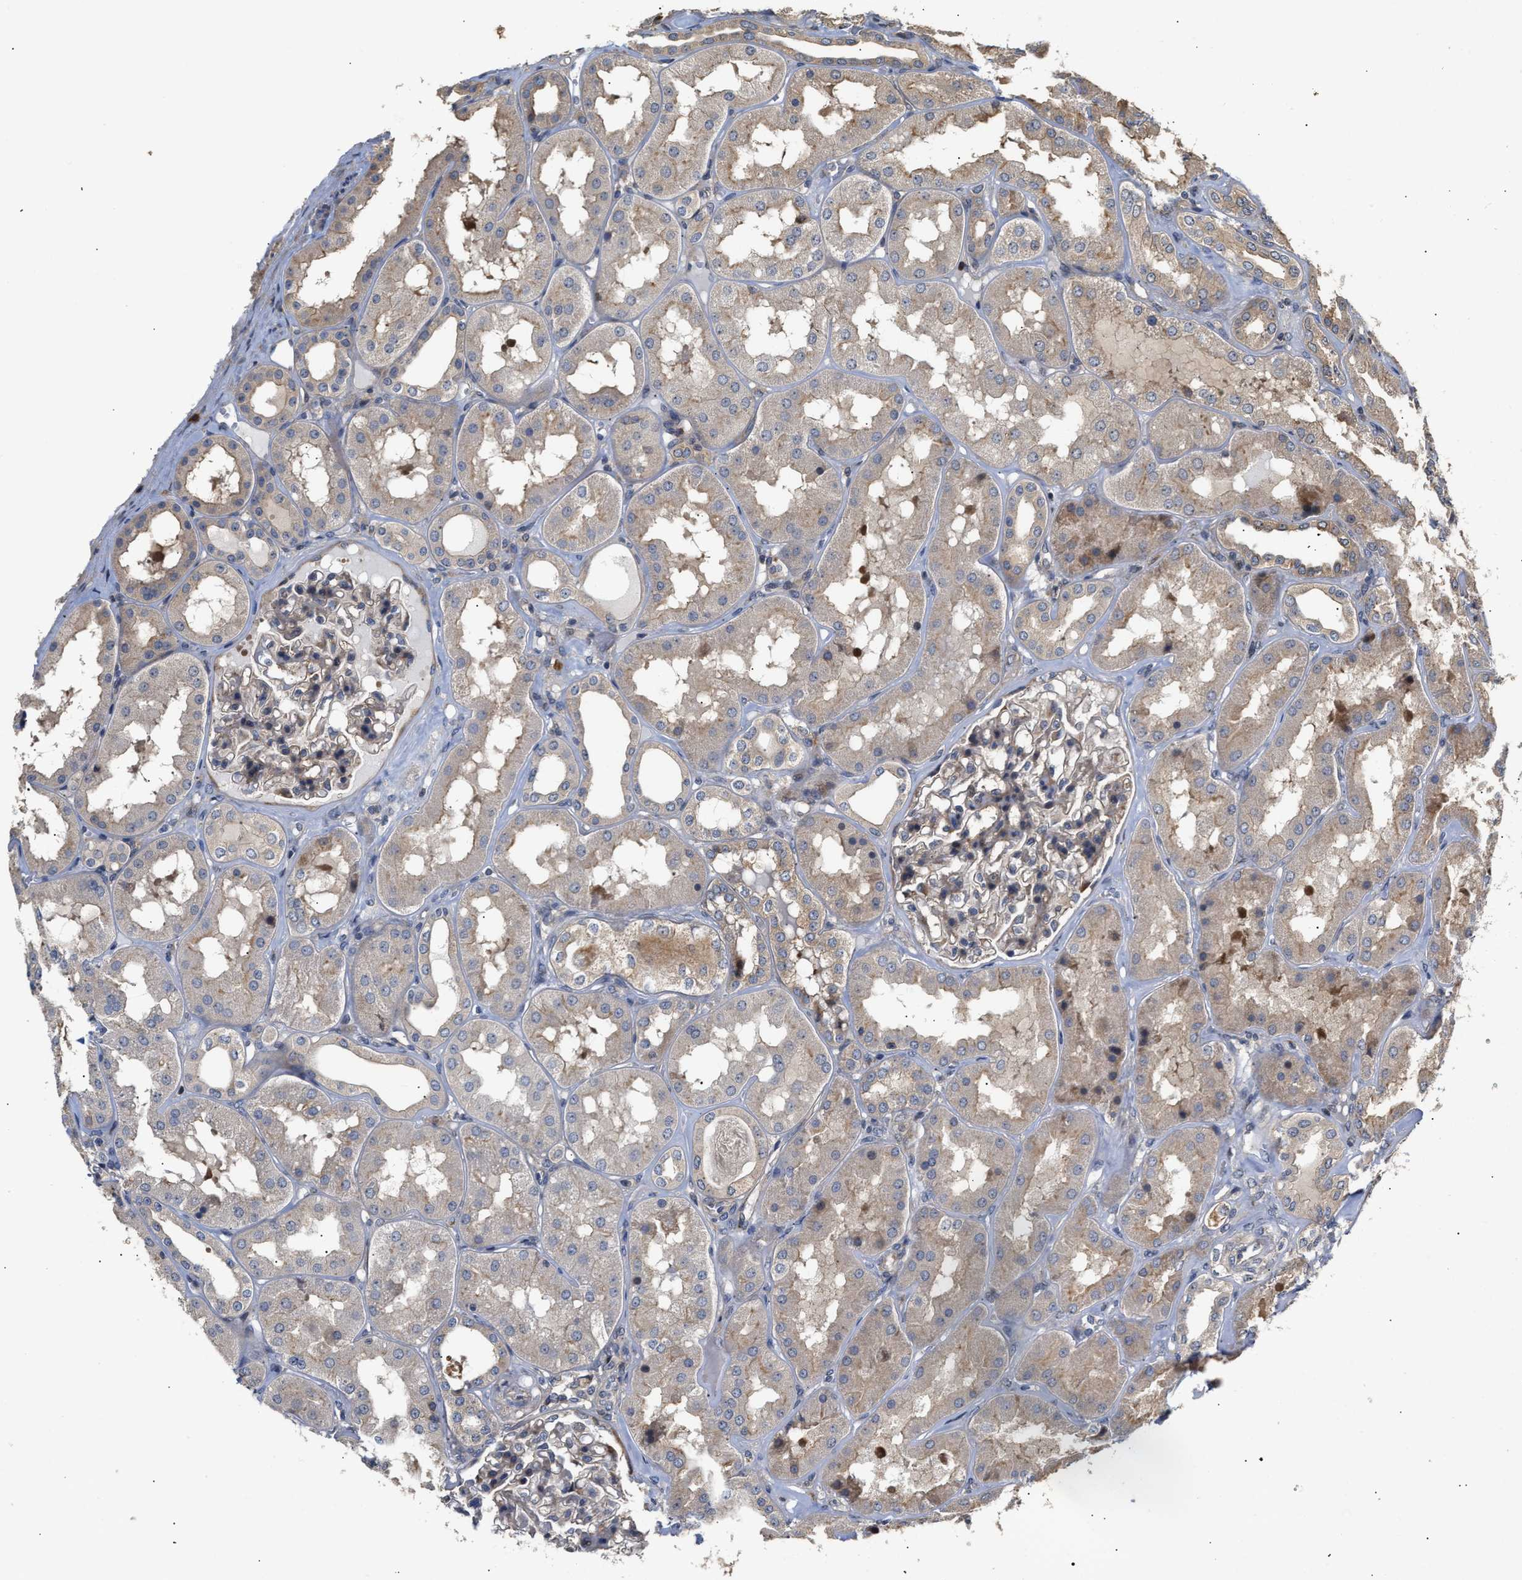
{"staining": {"intensity": "weak", "quantity": "25%-75%", "location": "cytoplasmic/membranous"}, "tissue": "kidney", "cell_type": "Cells in glomeruli", "image_type": "normal", "snomed": [{"axis": "morphology", "description": "Normal tissue, NOS"}, {"axis": "topography", "description": "Kidney"}], "caption": "Unremarkable kidney displays weak cytoplasmic/membranous positivity in approximately 25%-75% of cells in glomeruli.", "gene": "CLIP2", "patient": {"sex": "female", "age": 56}}